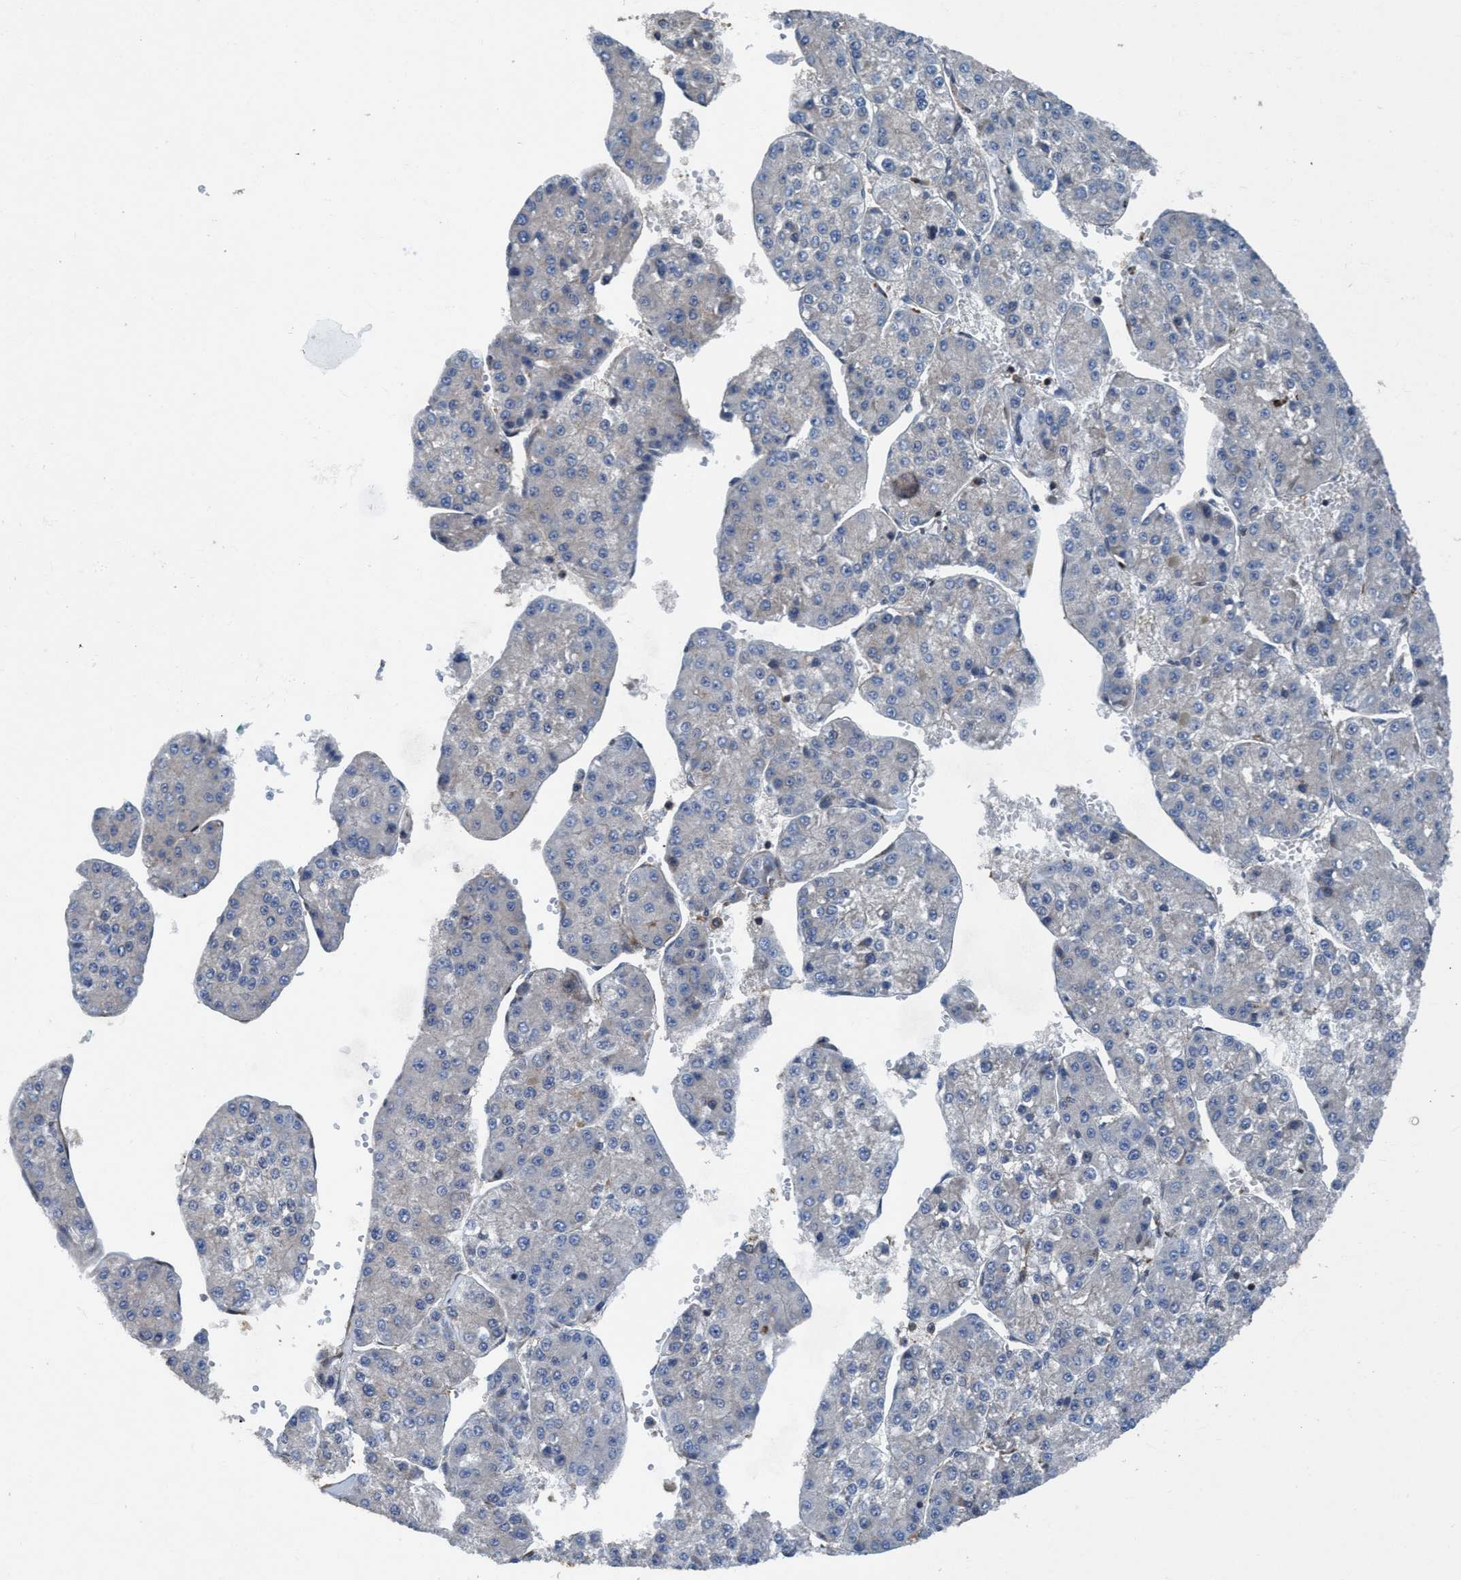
{"staining": {"intensity": "negative", "quantity": "none", "location": "none"}, "tissue": "liver cancer", "cell_type": "Tumor cells", "image_type": "cancer", "snomed": [{"axis": "morphology", "description": "Carcinoma, Hepatocellular, NOS"}, {"axis": "topography", "description": "Liver"}], "caption": "IHC of liver cancer (hepatocellular carcinoma) shows no positivity in tumor cells.", "gene": "NMT1", "patient": {"sex": "female", "age": 73}}